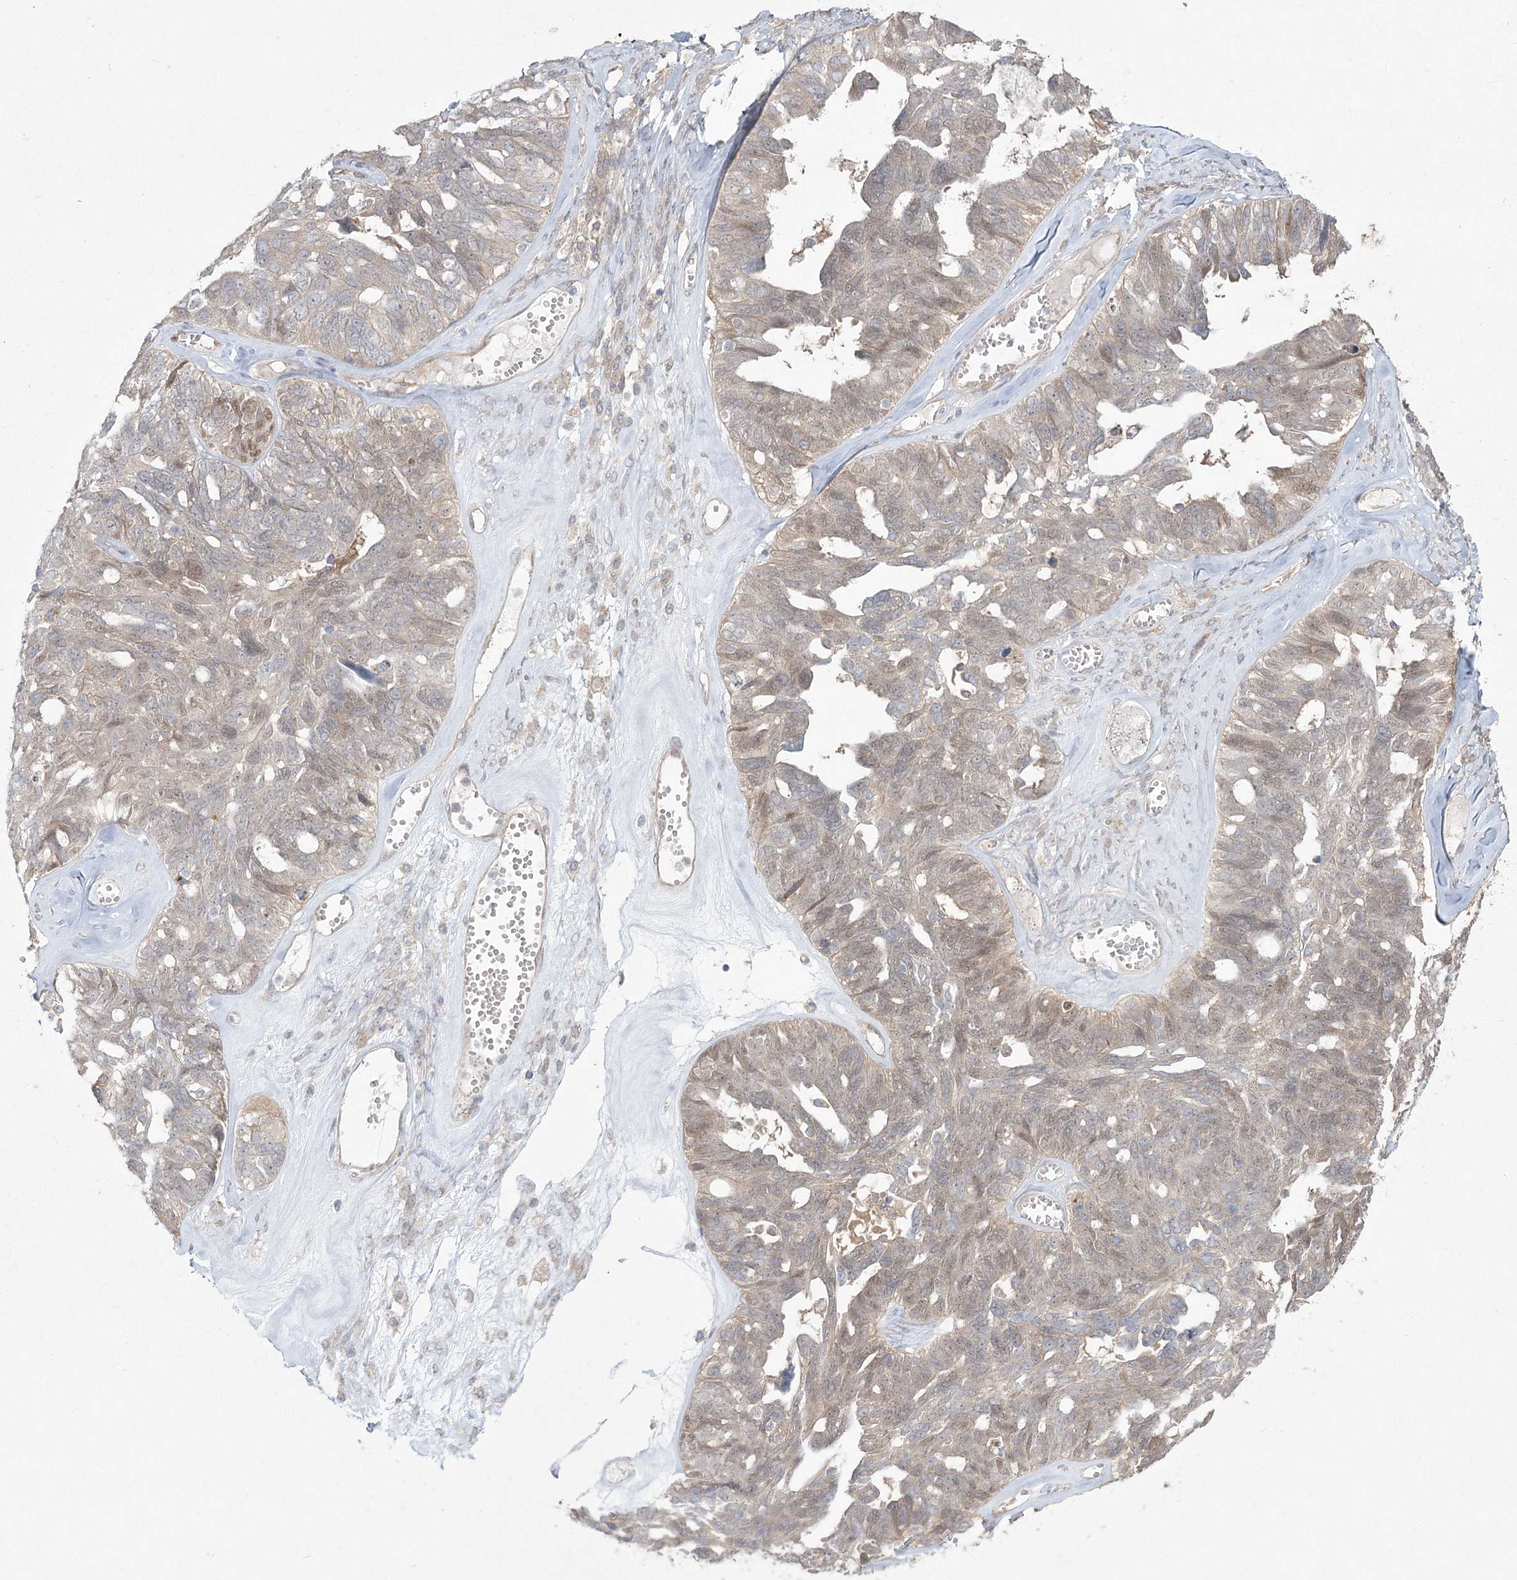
{"staining": {"intensity": "weak", "quantity": ">75%", "location": "cytoplasmic/membranous"}, "tissue": "ovarian cancer", "cell_type": "Tumor cells", "image_type": "cancer", "snomed": [{"axis": "morphology", "description": "Cystadenocarcinoma, serous, NOS"}, {"axis": "topography", "description": "Ovary"}], "caption": "DAB (3,3'-diaminobenzidine) immunohistochemical staining of ovarian serous cystadenocarcinoma demonstrates weak cytoplasmic/membranous protein expression in approximately >75% of tumor cells.", "gene": "CAMTA1", "patient": {"sex": "female", "age": 79}}